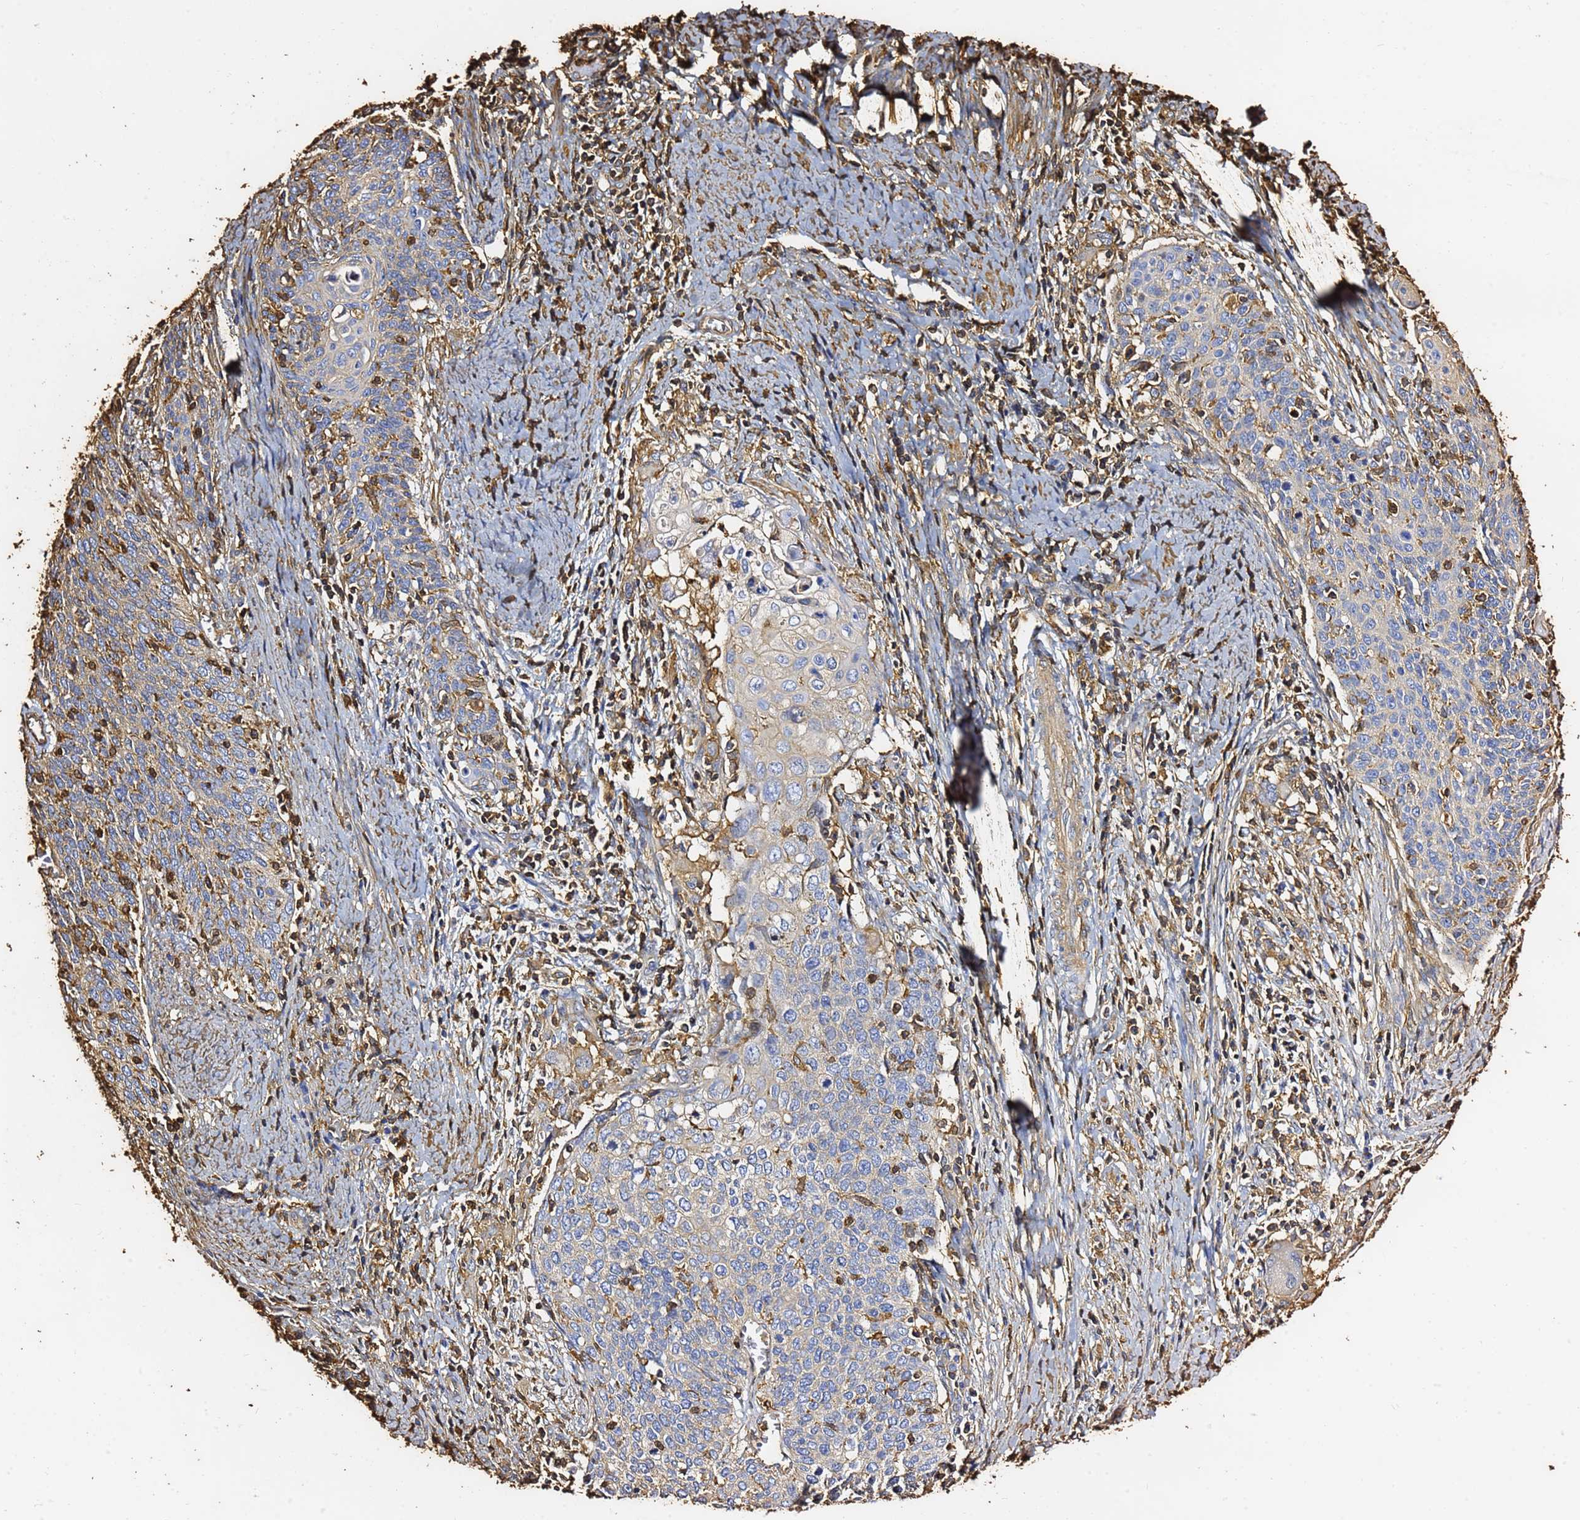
{"staining": {"intensity": "negative", "quantity": "none", "location": "none"}, "tissue": "cervical cancer", "cell_type": "Tumor cells", "image_type": "cancer", "snomed": [{"axis": "morphology", "description": "Squamous cell carcinoma, NOS"}, {"axis": "topography", "description": "Cervix"}], "caption": "An image of squamous cell carcinoma (cervical) stained for a protein exhibits no brown staining in tumor cells.", "gene": "ACTB", "patient": {"sex": "female", "age": 39}}